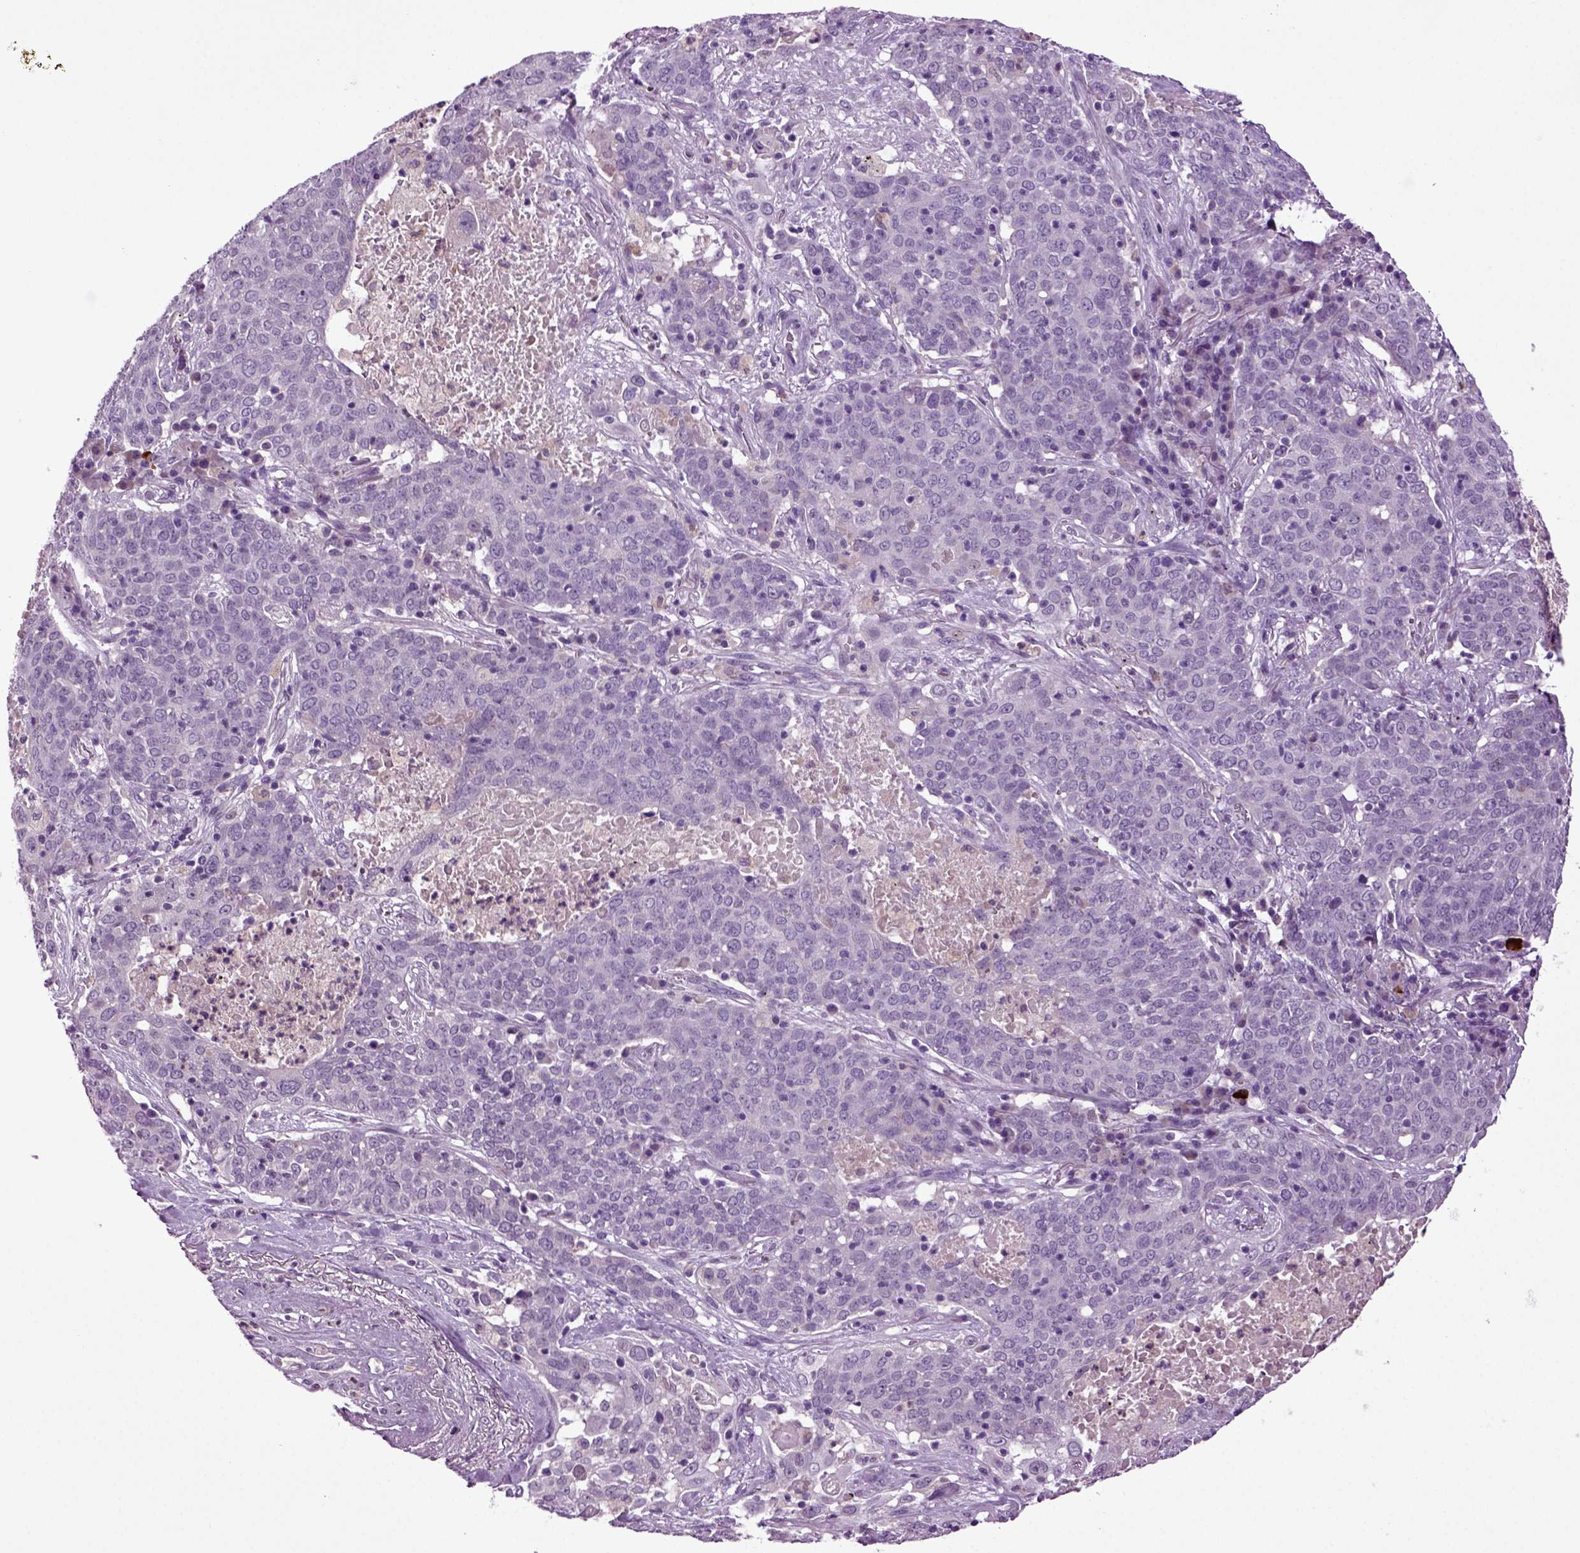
{"staining": {"intensity": "negative", "quantity": "none", "location": "none"}, "tissue": "lung cancer", "cell_type": "Tumor cells", "image_type": "cancer", "snomed": [{"axis": "morphology", "description": "Squamous cell carcinoma, NOS"}, {"axis": "topography", "description": "Lung"}], "caption": "Immunohistochemistry of human lung cancer displays no expression in tumor cells.", "gene": "FGF11", "patient": {"sex": "male", "age": 82}}